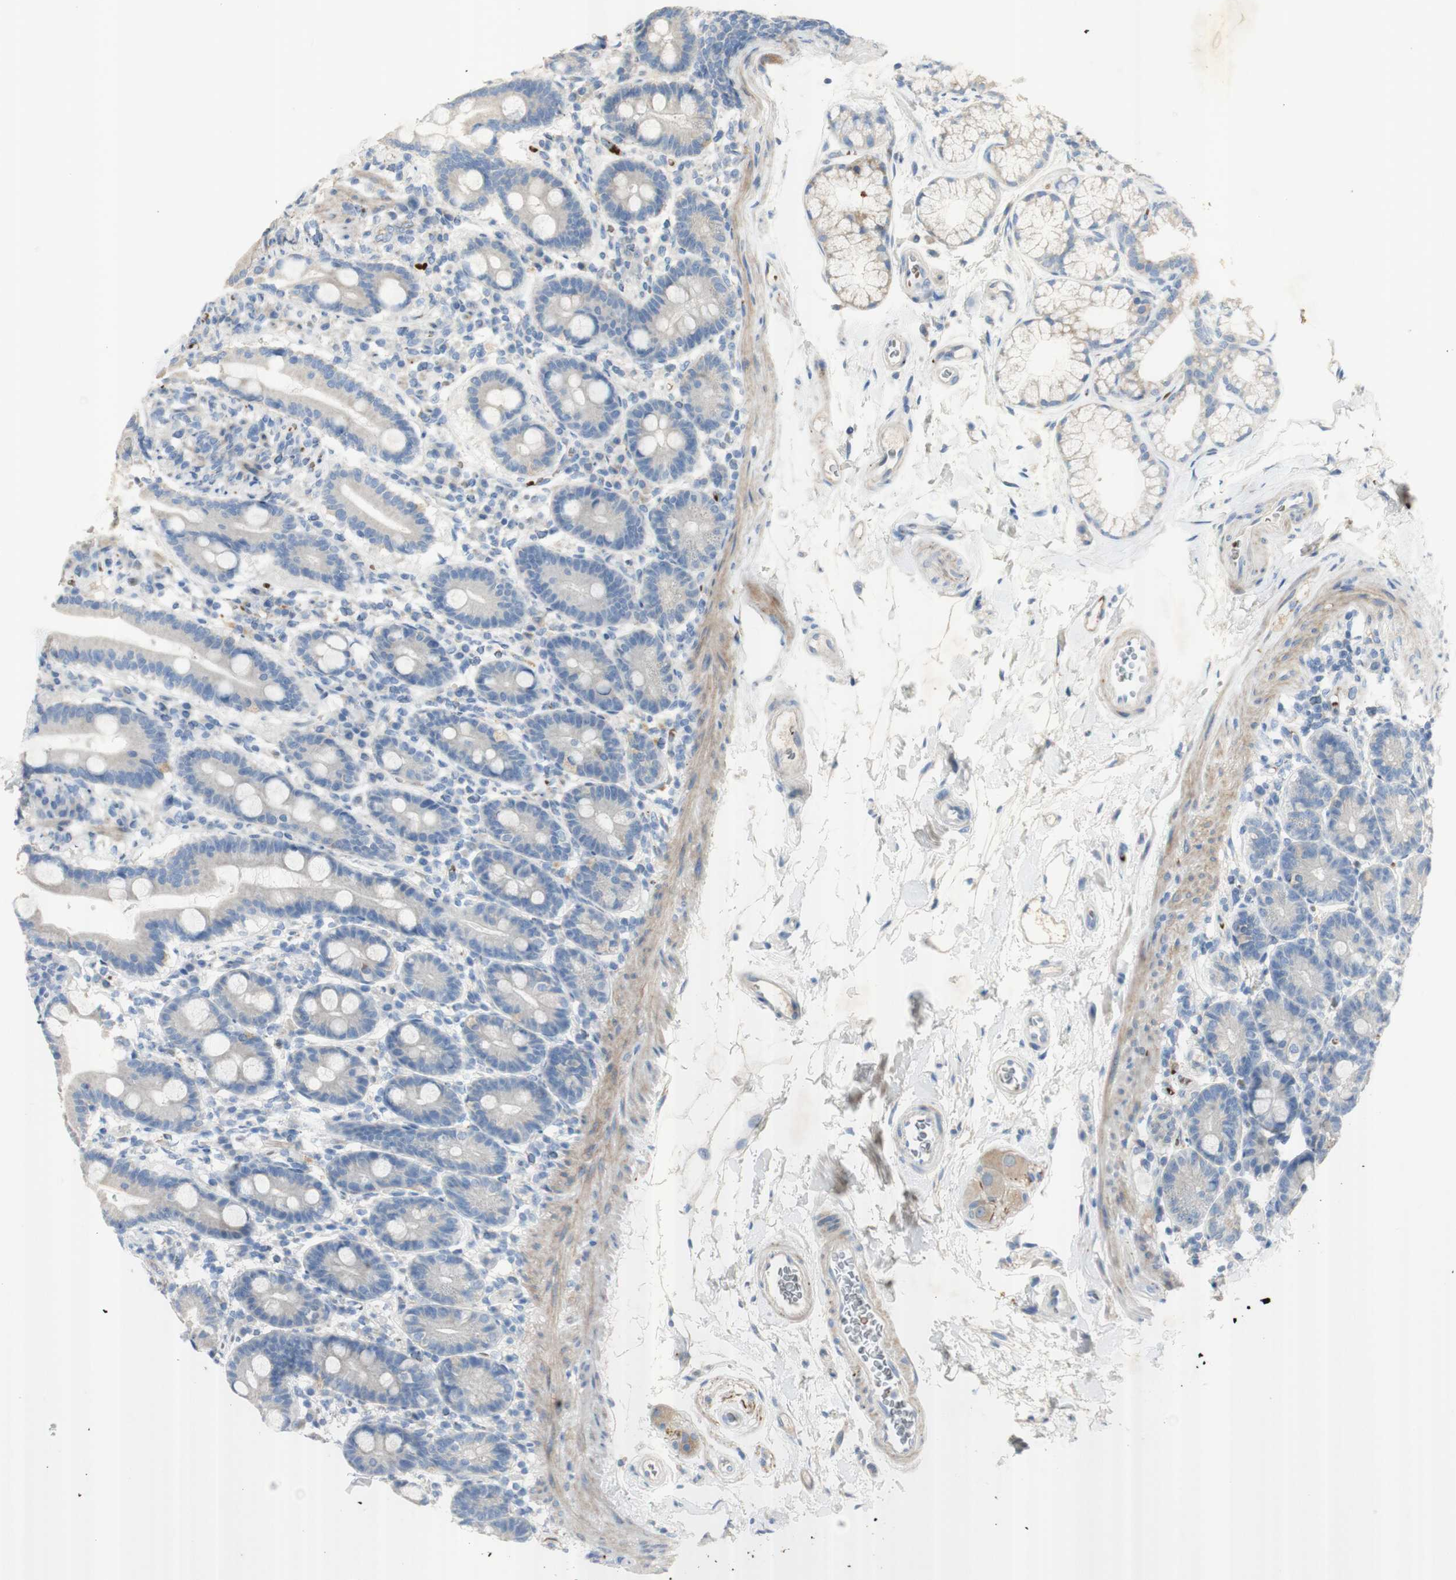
{"staining": {"intensity": "weak", "quantity": "25%-75%", "location": "cytoplasmic/membranous"}, "tissue": "duodenum", "cell_type": "Glandular cells", "image_type": "normal", "snomed": [{"axis": "morphology", "description": "Normal tissue, NOS"}, {"axis": "topography", "description": "Duodenum"}], "caption": "Glandular cells exhibit weak cytoplasmic/membranous expression in approximately 25%-75% of cells in benign duodenum.", "gene": "GAN", "patient": {"sex": "male", "age": 54}}